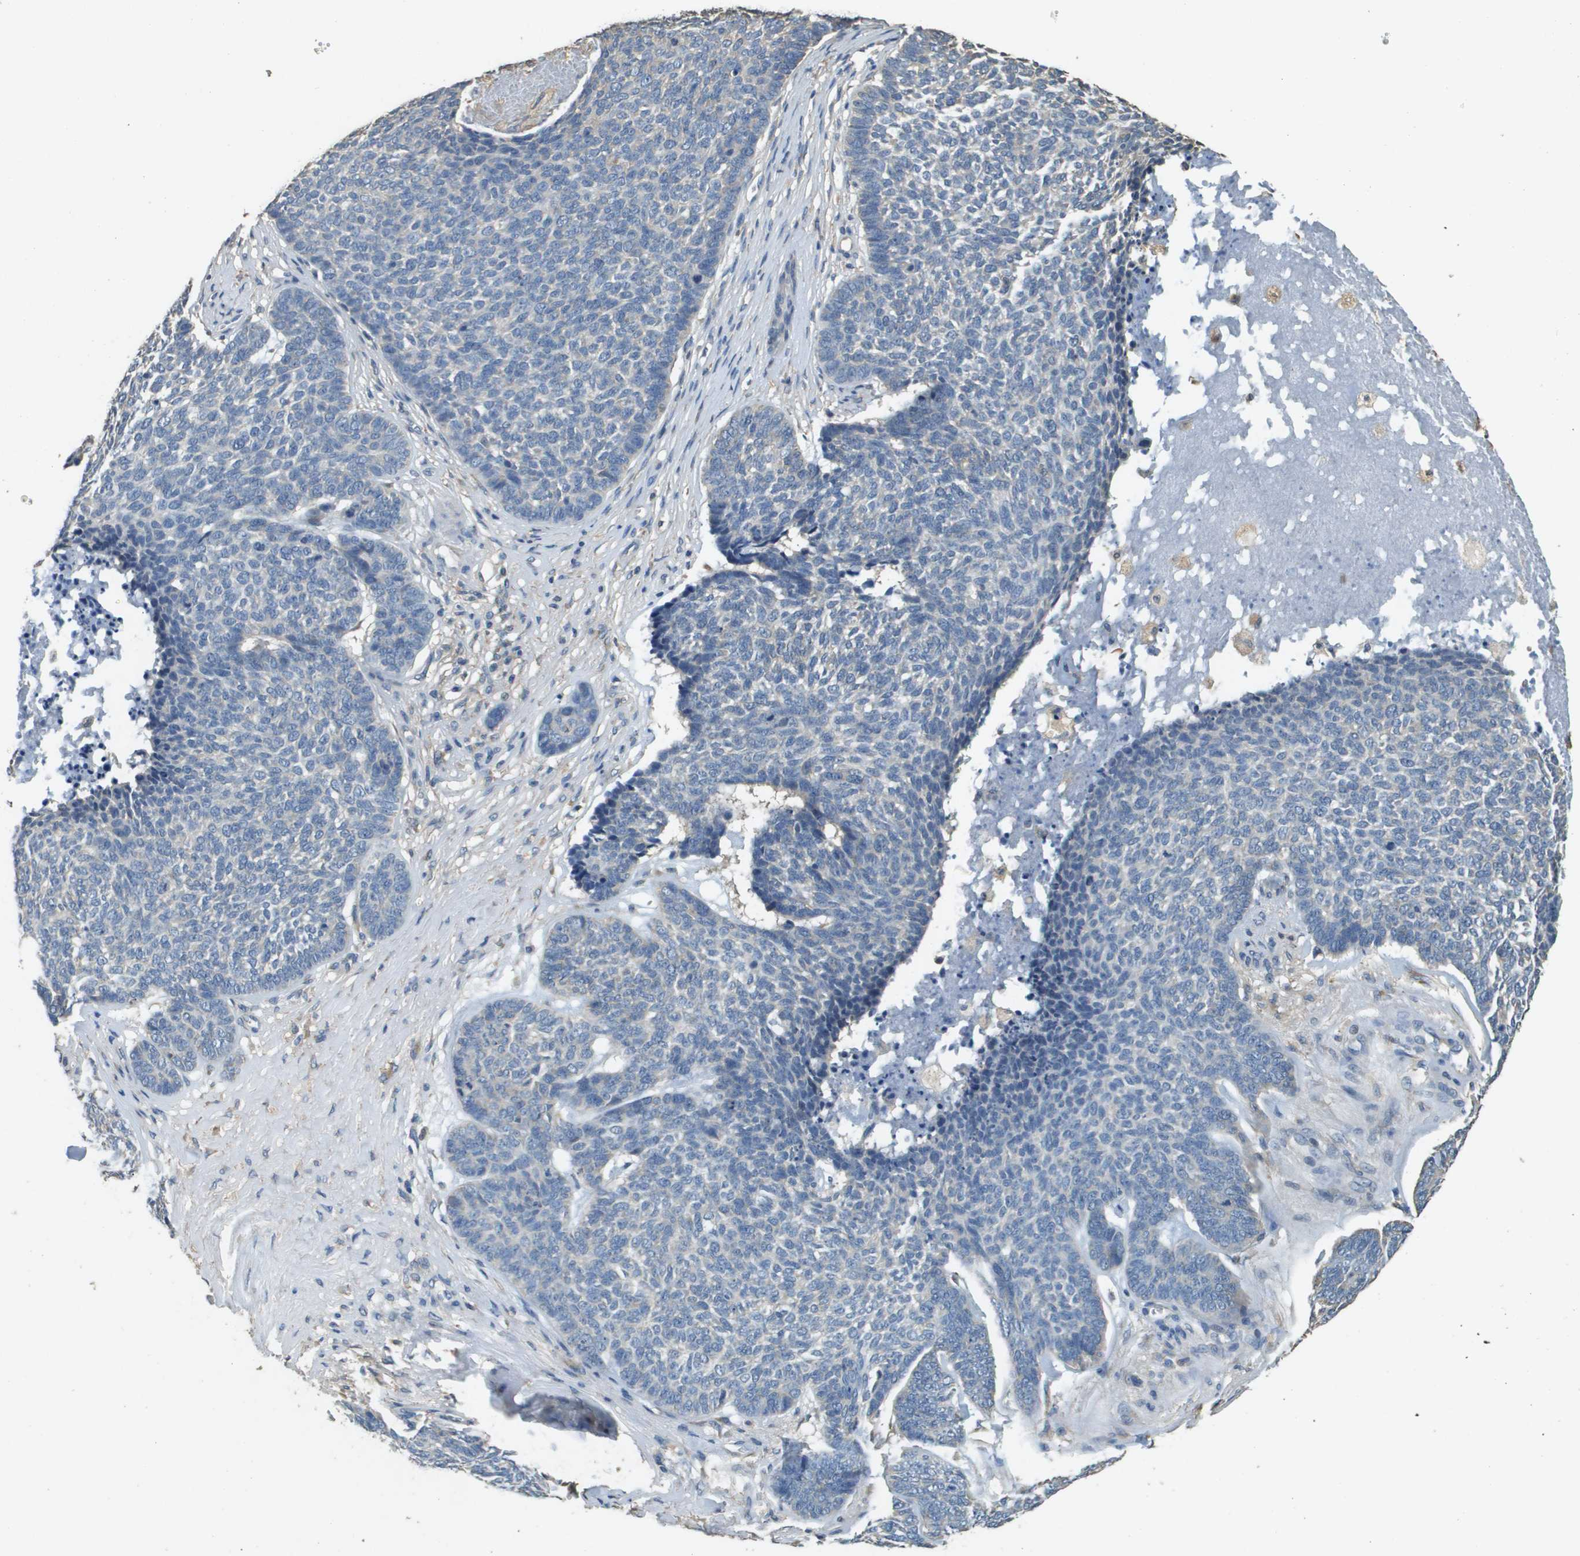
{"staining": {"intensity": "negative", "quantity": "none", "location": "none"}, "tissue": "skin cancer", "cell_type": "Tumor cells", "image_type": "cancer", "snomed": [{"axis": "morphology", "description": "Basal cell carcinoma"}, {"axis": "topography", "description": "Skin"}], "caption": "Immunohistochemistry of basal cell carcinoma (skin) exhibits no positivity in tumor cells.", "gene": "RAB6B", "patient": {"sex": "male", "age": 84}}